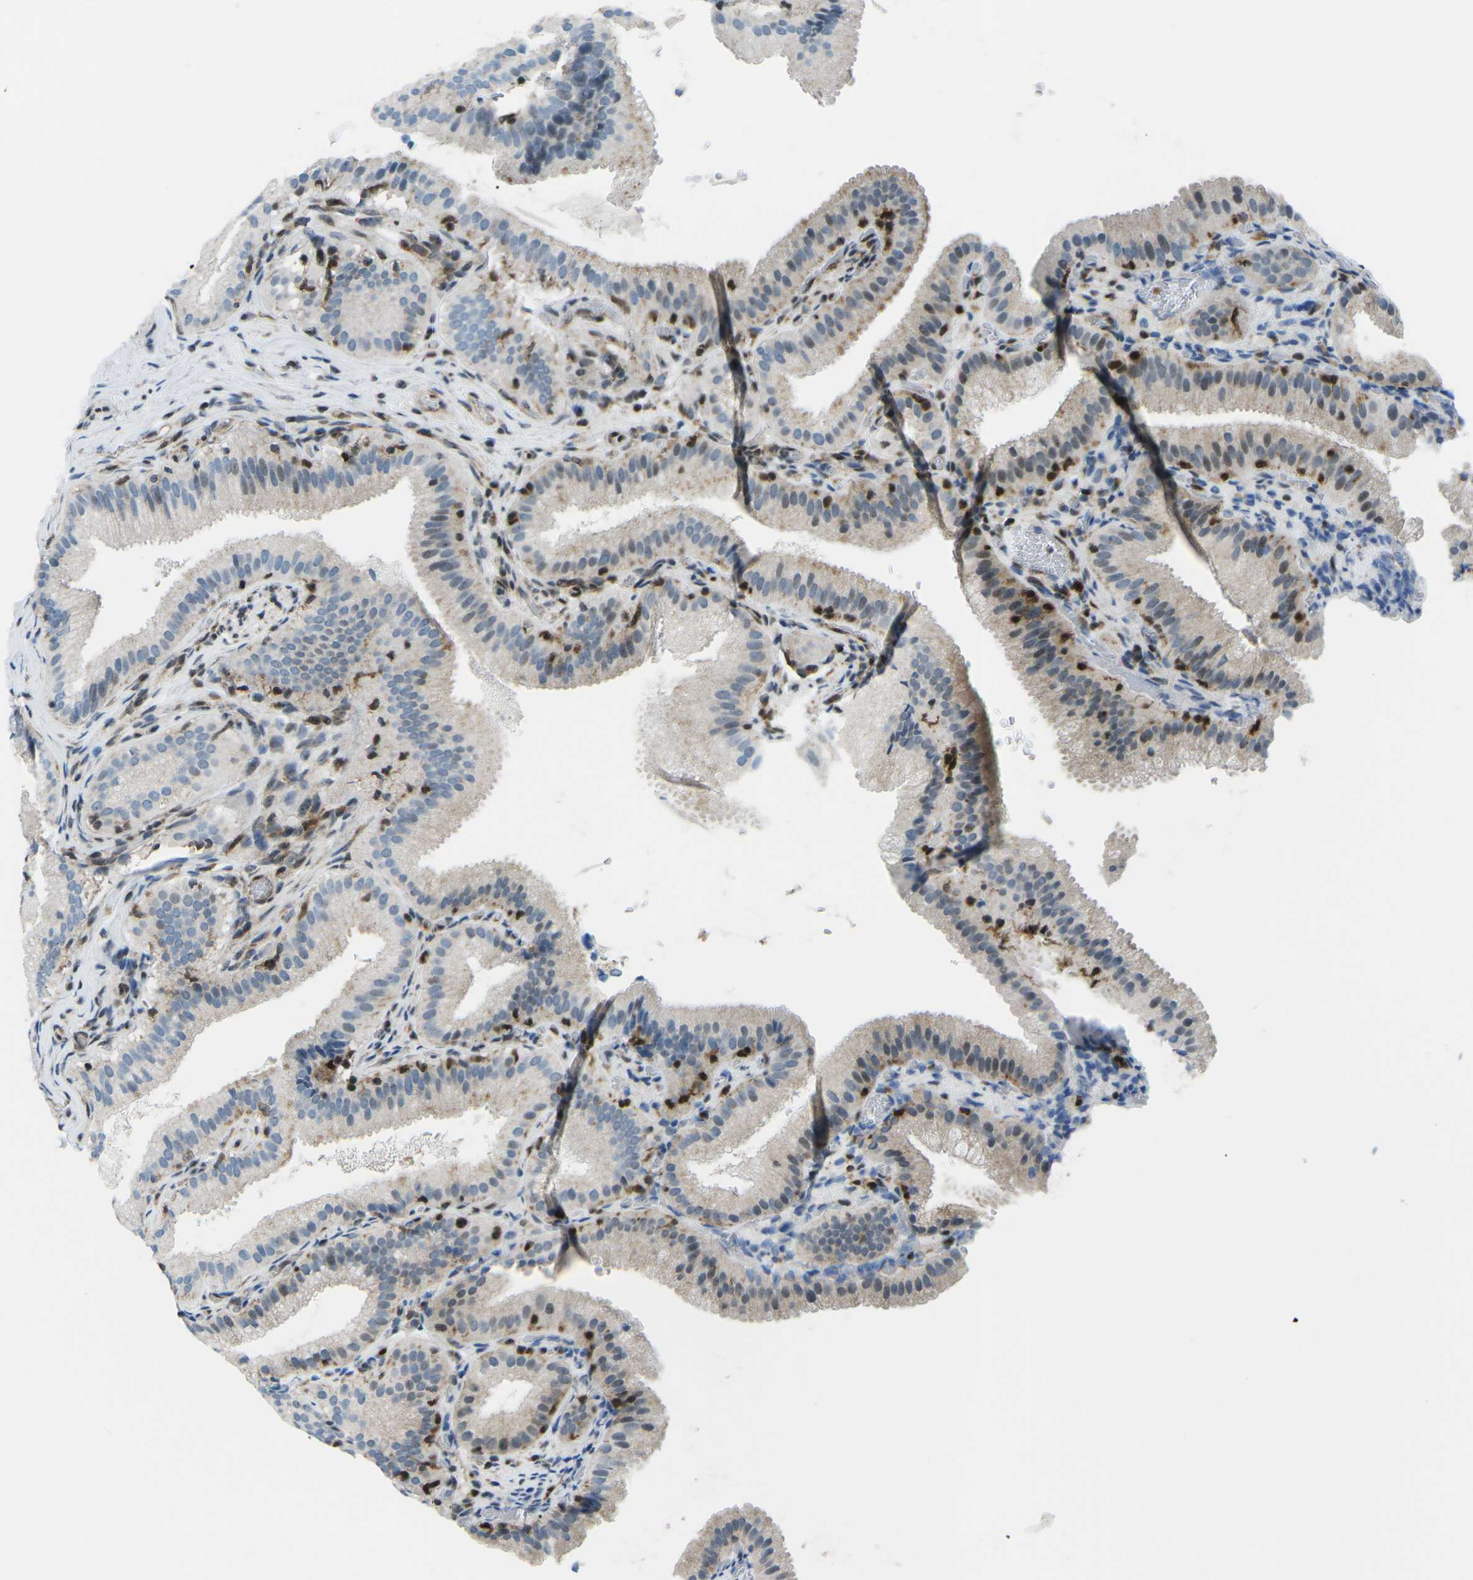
{"staining": {"intensity": "moderate", "quantity": "<25%", "location": "nuclear"}, "tissue": "gallbladder", "cell_type": "Glandular cells", "image_type": "normal", "snomed": [{"axis": "morphology", "description": "Normal tissue, NOS"}, {"axis": "topography", "description": "Gallbladder"}], "caption": "An immunohistochemistry histopathology image of normal tissue is shown. Protein staining in brown labels moderate nuclear positivity in gallbladder within glandular cells.", "gene": "MBNL1", "patient": {"sex": "male", "age": 54}}